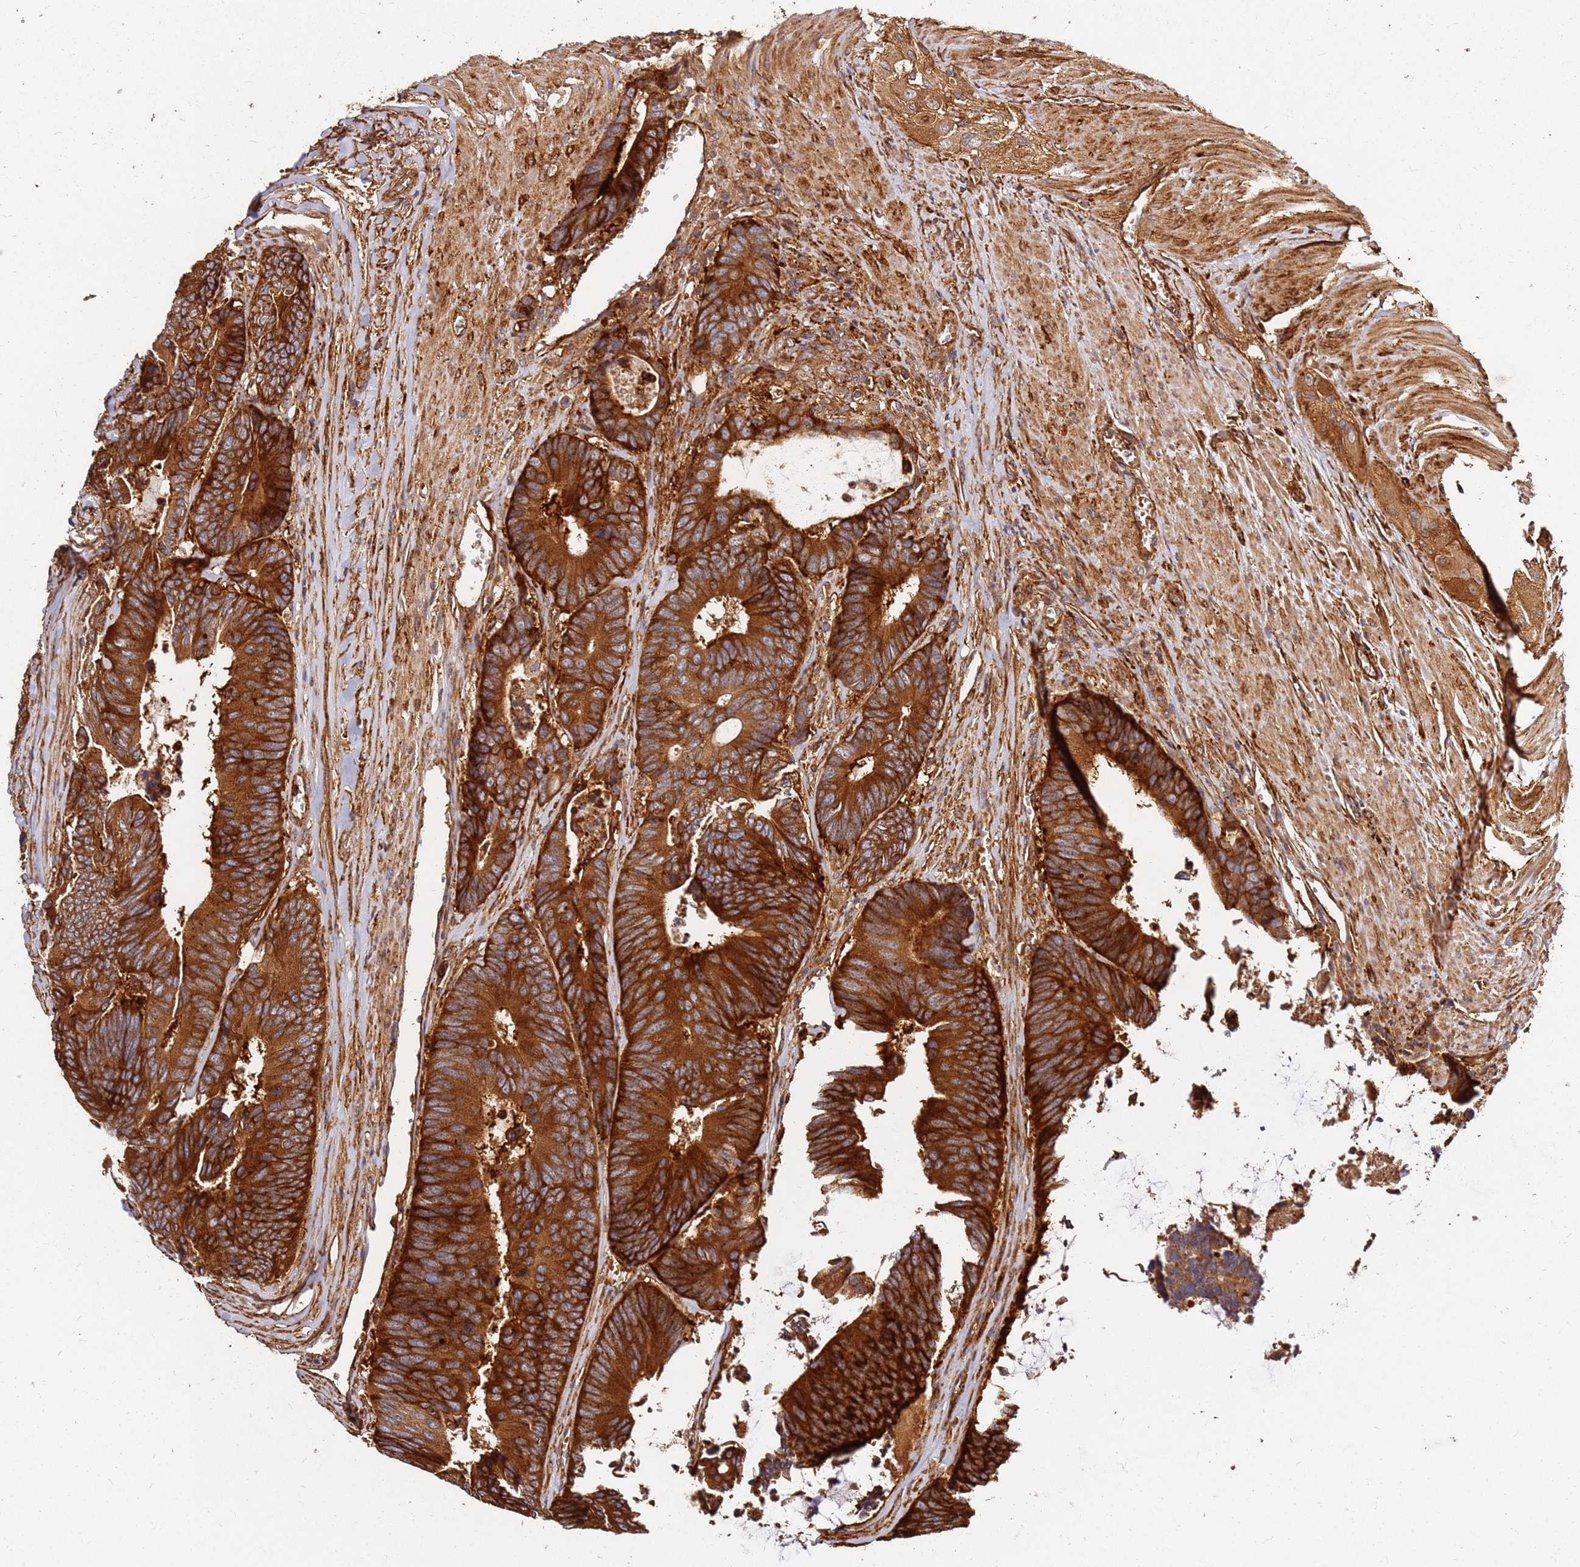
{"staining": {"intensity": "strong", "quantity": ">75%", "location": "cytoplasmic/membranous"}, "tissue": "colorectal cancer", "cell_type": "Tumor cells", "image_type": "cancer", "snomed": [{"axis": "morphology", "description": "Adenocarcinoma, NOS"}, {"axis": "topography", "description": "Colon"}], "caption": "Colorectal adenocarcinoma stained for a protein (brown) demonstrates strong cytoplasmic/membranous positive expression in about >75% of tumor cells.", "gene": "DVL3", "patient": {"sex": "male", "age": 87}}